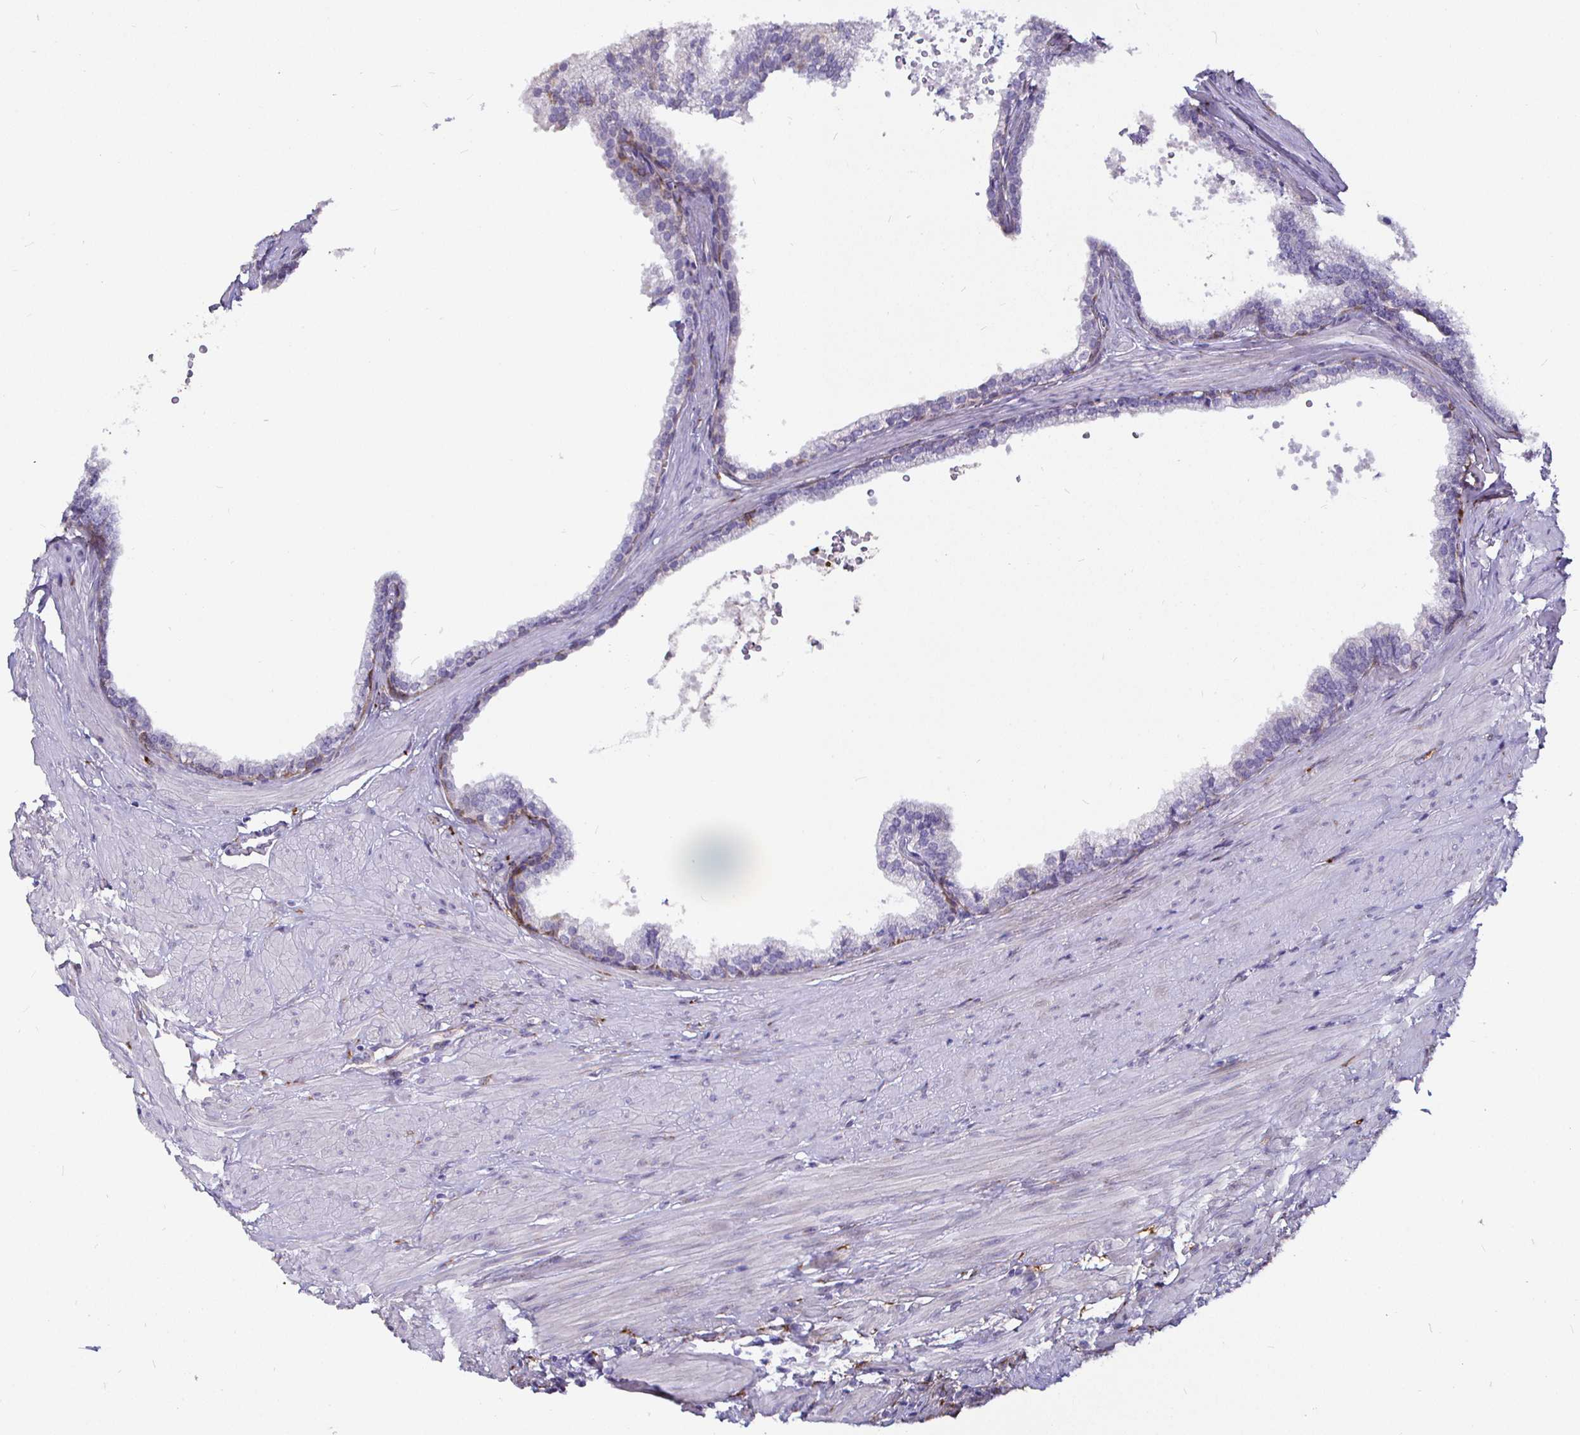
{"staining": {"intensity": "moderate", "quantity": "<25%", "location": "cytoplasmic/membranous"}, "tissue": "prostate", "cell_type": "Glandular cells", "image_type": "normal", "snomed": [{"axis": "morphology", "description": "Normal tissue, NOS"}, {"axis": "topography", "description": "Prostate"}, {"axis": "topography", "description": "Peripheral nerve tissue"}], "caption": "A high-resolution photomicrograph shows IHC staining of normal prostate, which shows moderate cytoplasmic/membranous positivity in about <25% of glandular cells.", "gene": "P4HA2", "patient": {"sex": "male", "age": 55}}